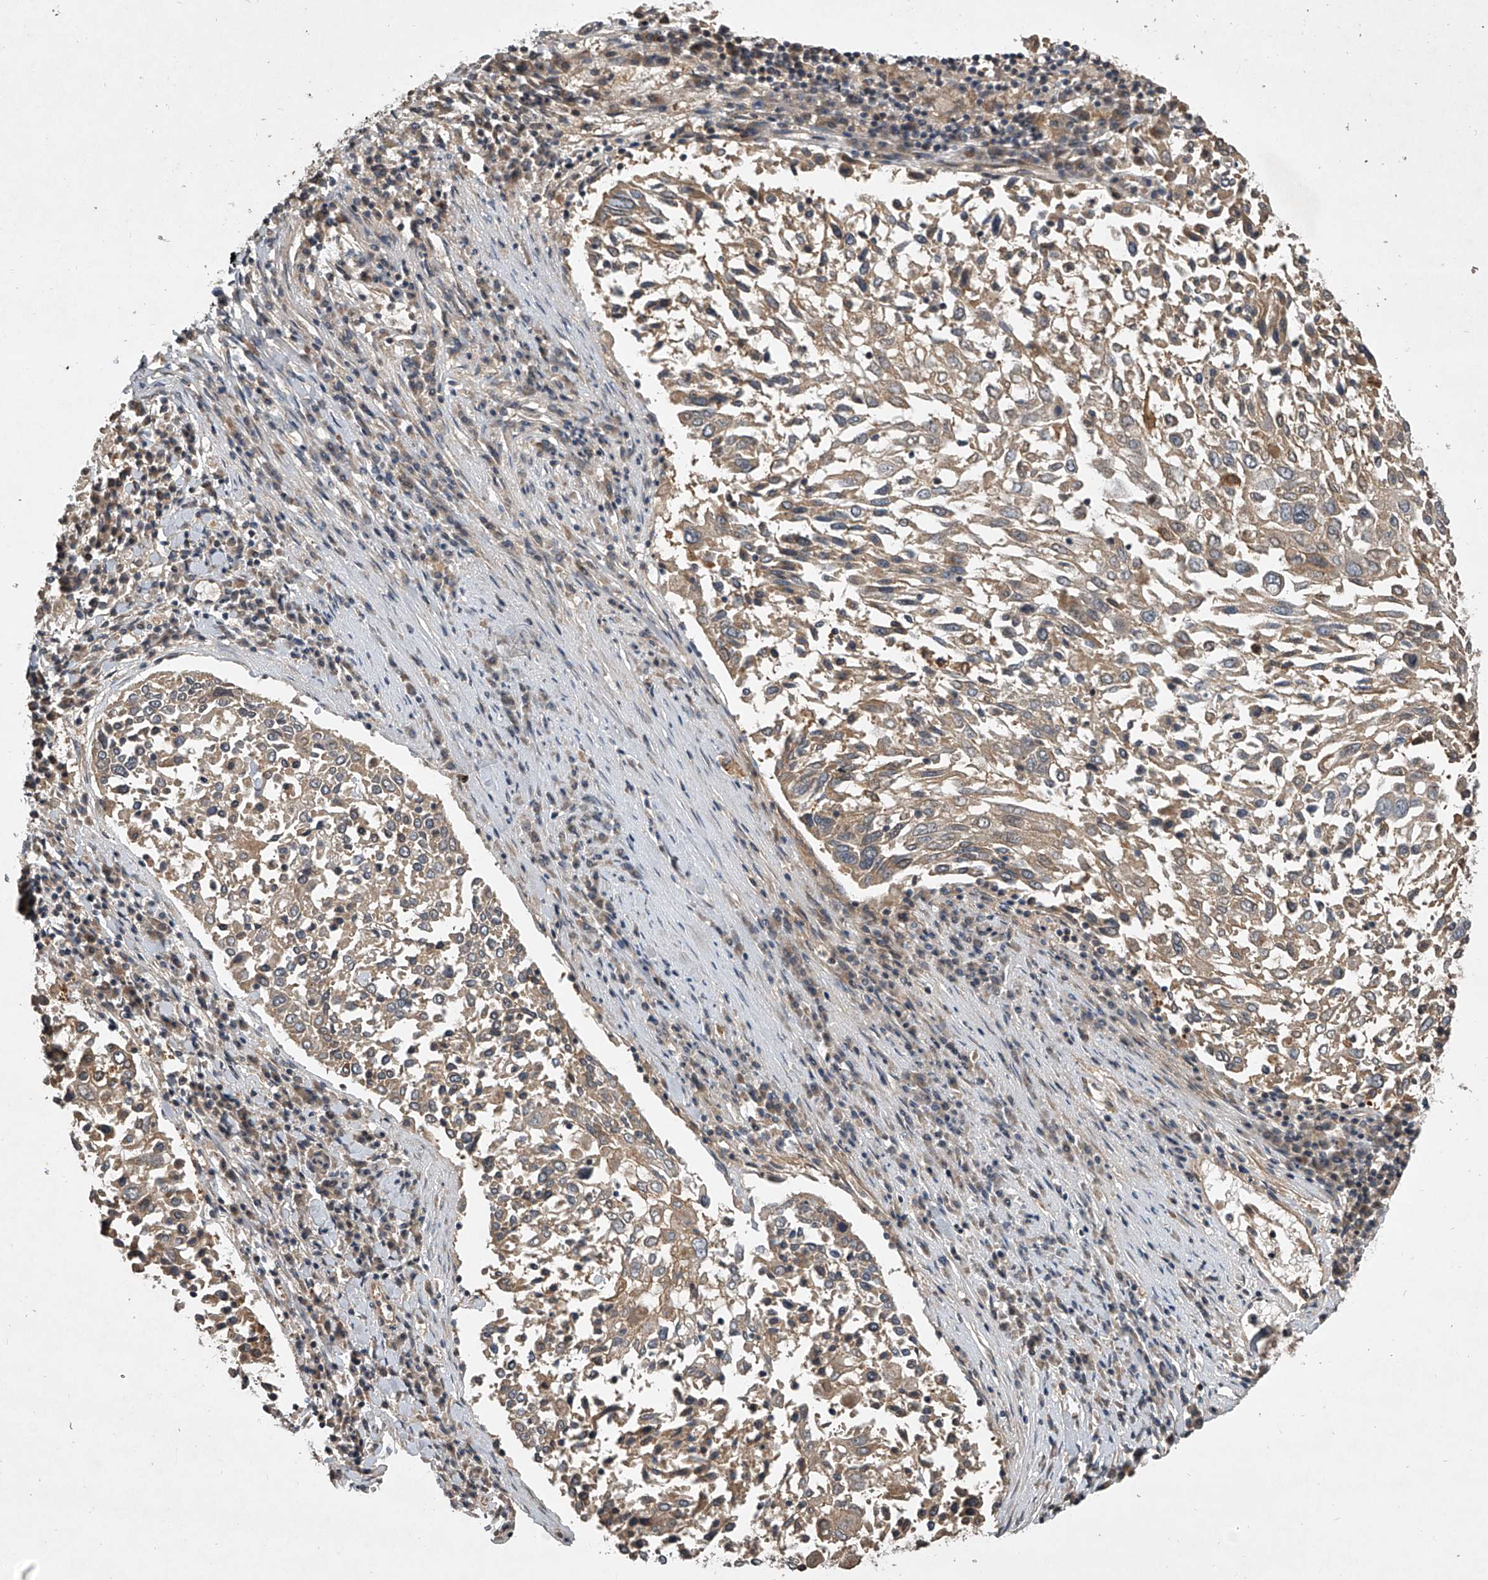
{"staining": {"intensity": "moderate", "quantity": ">75%", "location": "cytoplasmic/membranous"}, "tissue": "lung cancer", "cell_type": "Tumor cells", "image_type": "cancer", "snomed": [{"axis": "morphology", "description": "Squamous cell carcinoma, NOS"}, {"axis": "topography", "description": "Lung"}], "caption": "Immunohistochemistry (IHC) (DAB) staining of squamous cell carcinoma (lung) exhibits moderate cytoplasmic/membranous protein expression in about >75% of tumor cells.", "gene": "NFS1", "patient": {"sex": "male", "age": 65}}